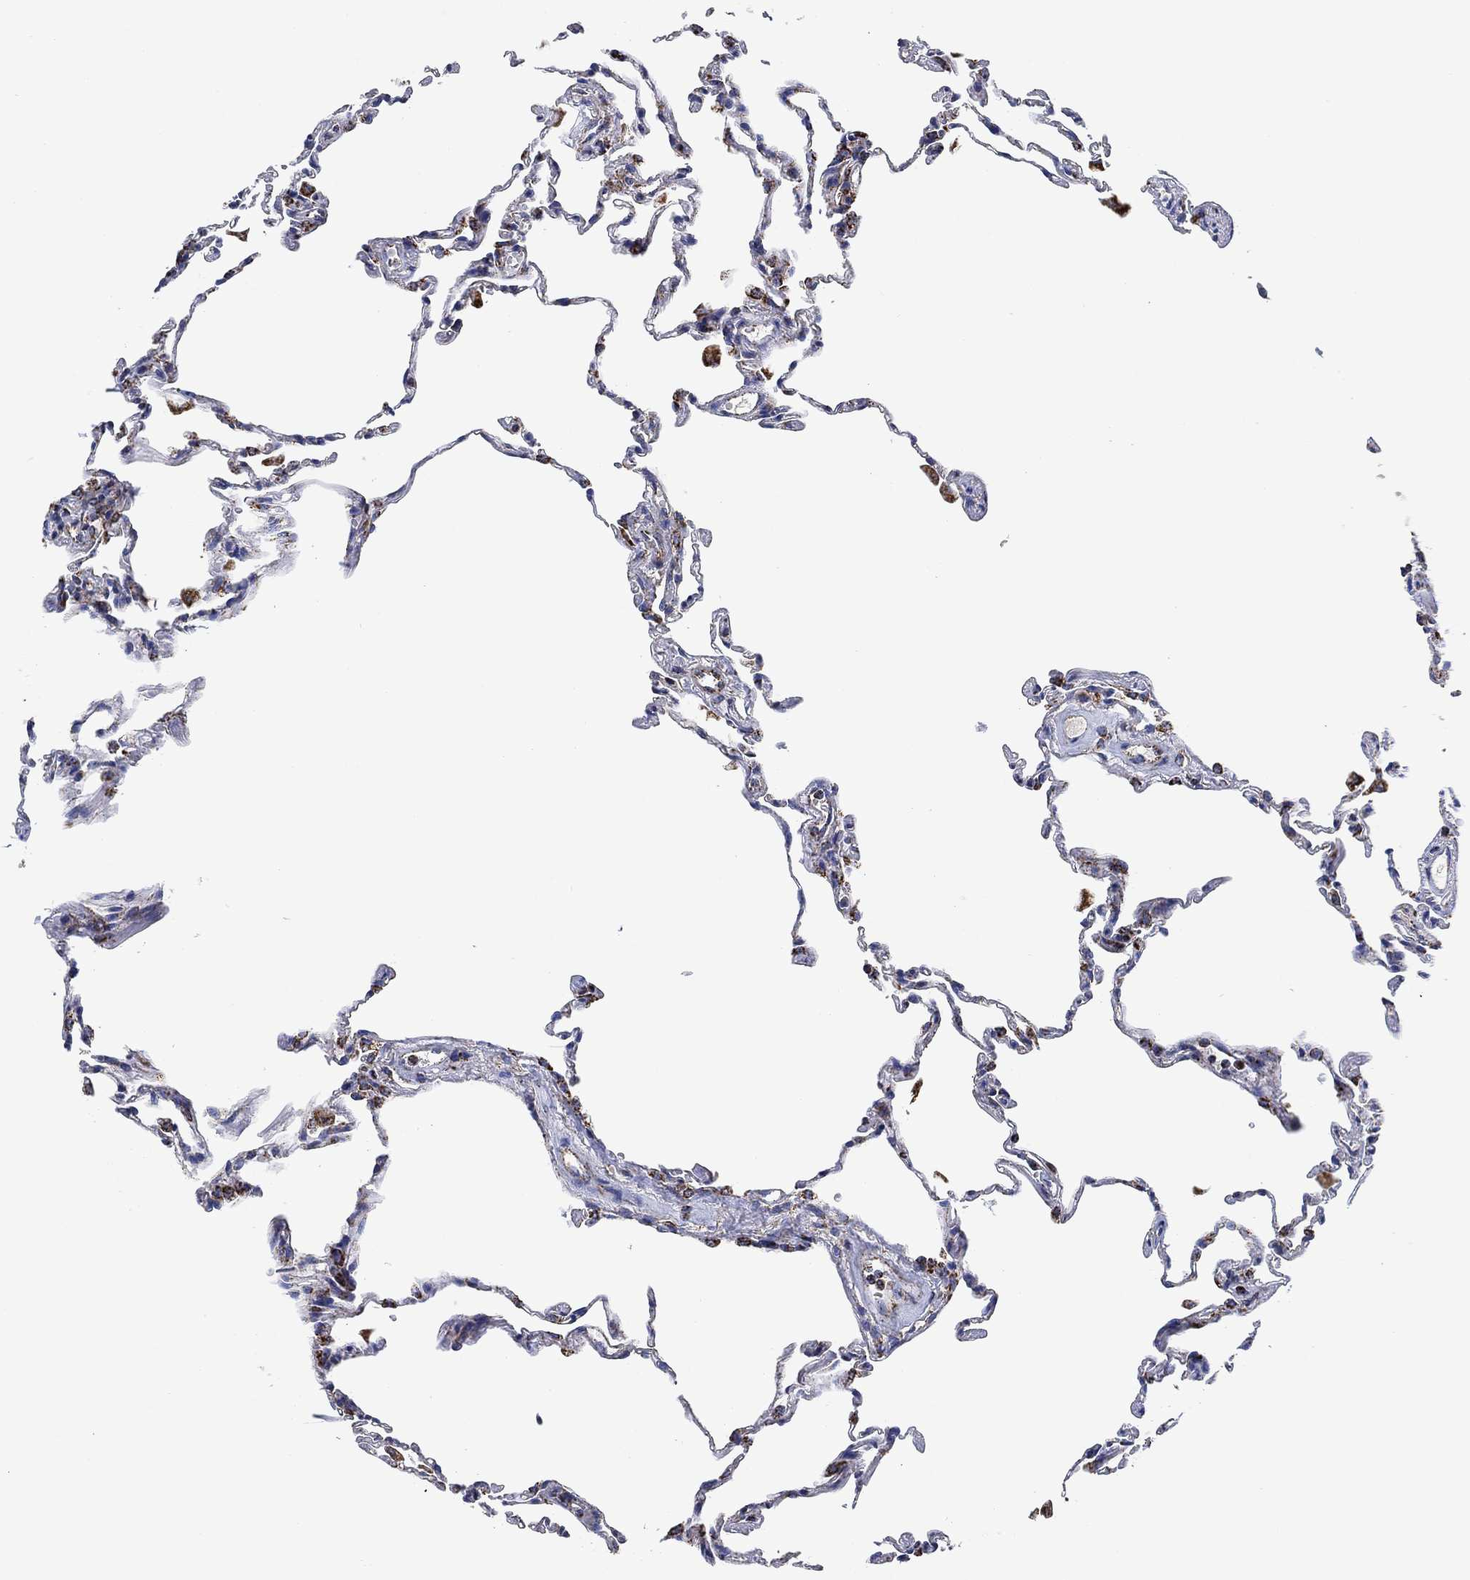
{"staining": {"intensity": "negative", "quantity": "none", "location": "none"}, "tissue": "lung", "cell_type": "Alveolar cells", "image_type": "normal", "snomed": [{"axis": "morphology", "description": "Normal tissue, NOS"}, {"axis": "topography", "description": "Lung"}], "caption": "Alveolar cells show no significant staining in unremarkable lung.", "gene": "NDUFS3", "patient": {"sex": "female", "age": 57}}